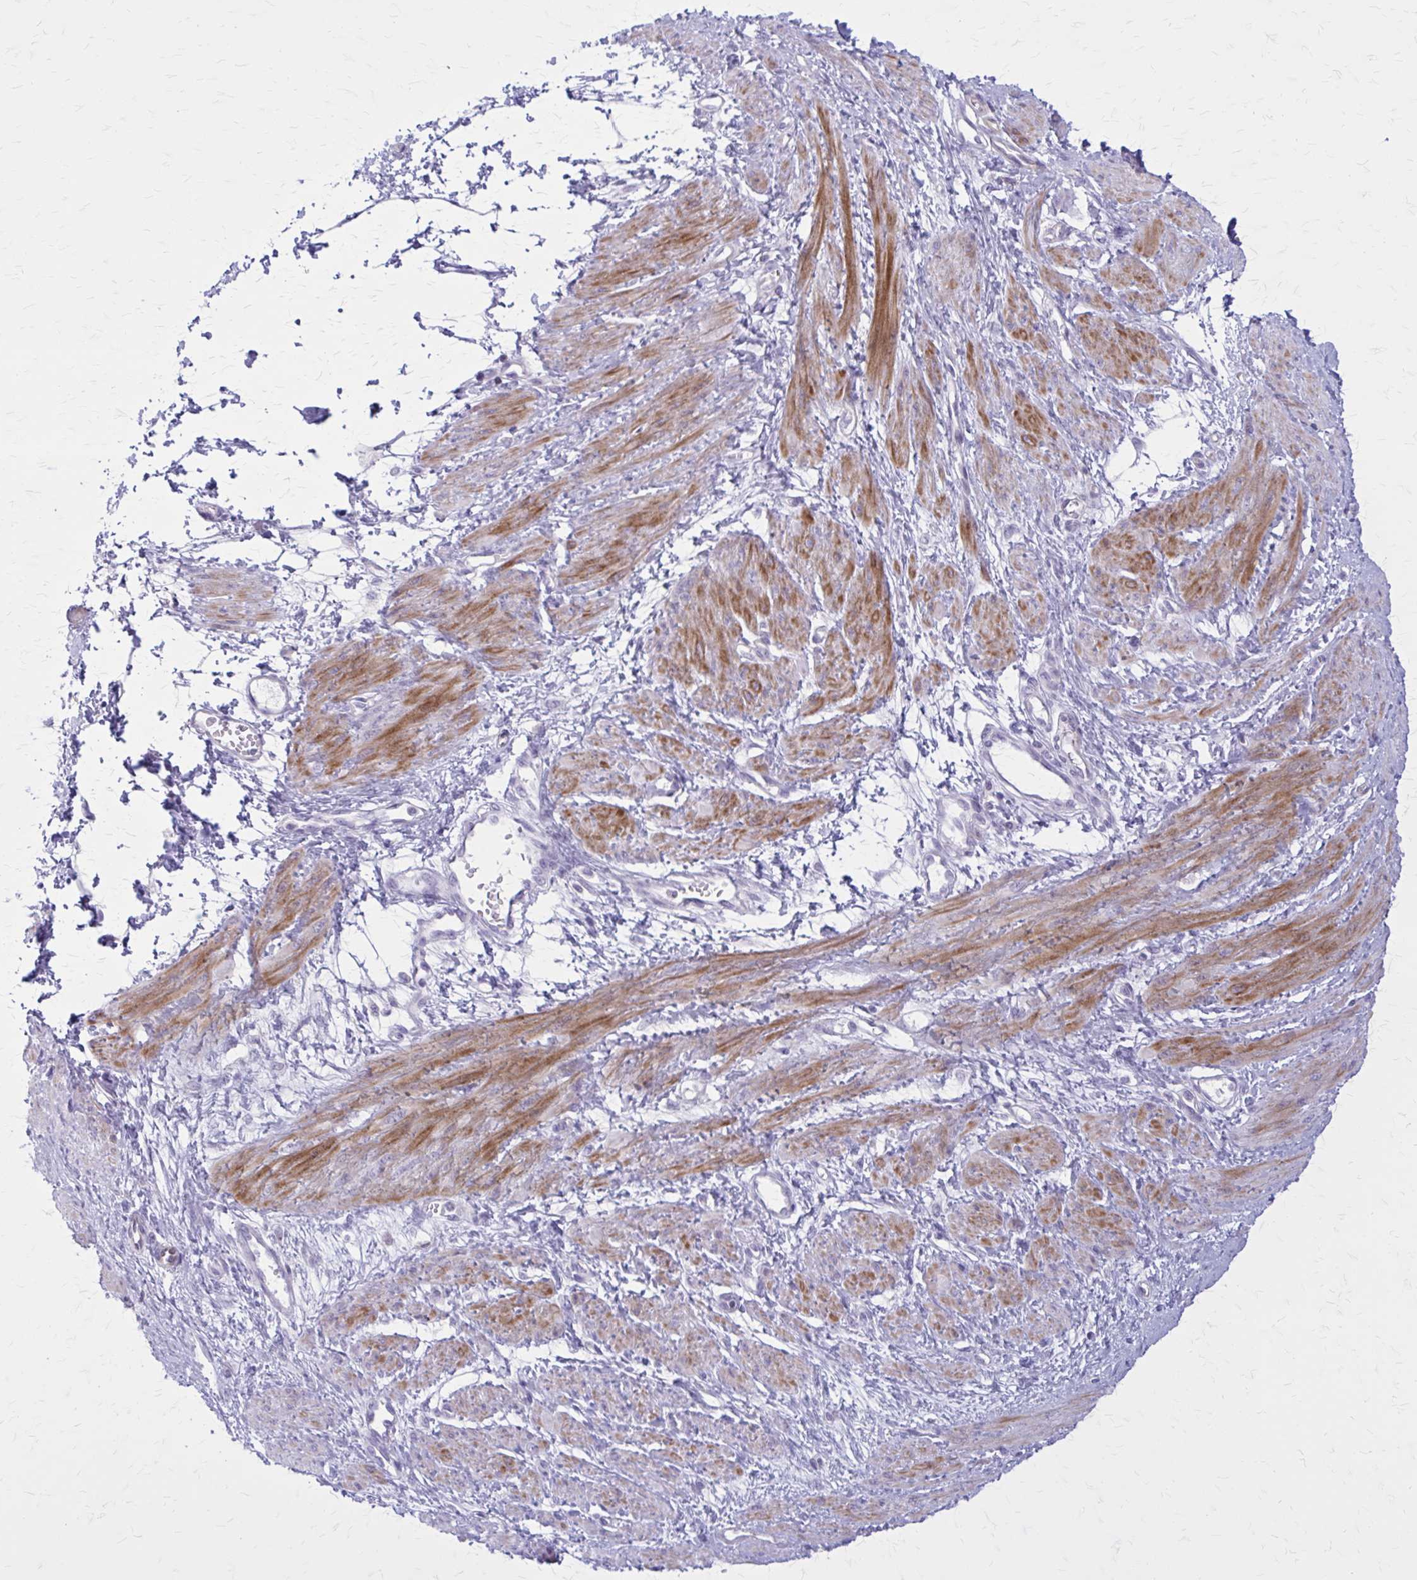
{"staining": {"intensity": "moderate", "quantity": ">75%", "location": "cytoplasmic/membranous"}, "tissue": "smooth muscle", "cell_type": "Smooth muscle cells", "image_type": "normal", "snomed": [{"axis": "morphology", "description": "Normal tissue, NOS"}, {"axis": "topography", "description": "Smooth muscle"}, {"axis": "topography", "description": "Uterus"}], "caption": "There is medium levels of moderate cytoplasmic/membranous expression in smooth muscle cells of normal smooth muscle, as demonstrated by immunohistochemical staining (brown color).", "gene": "PITPNM1", "patient": {"sex": "female", "age": 39}}